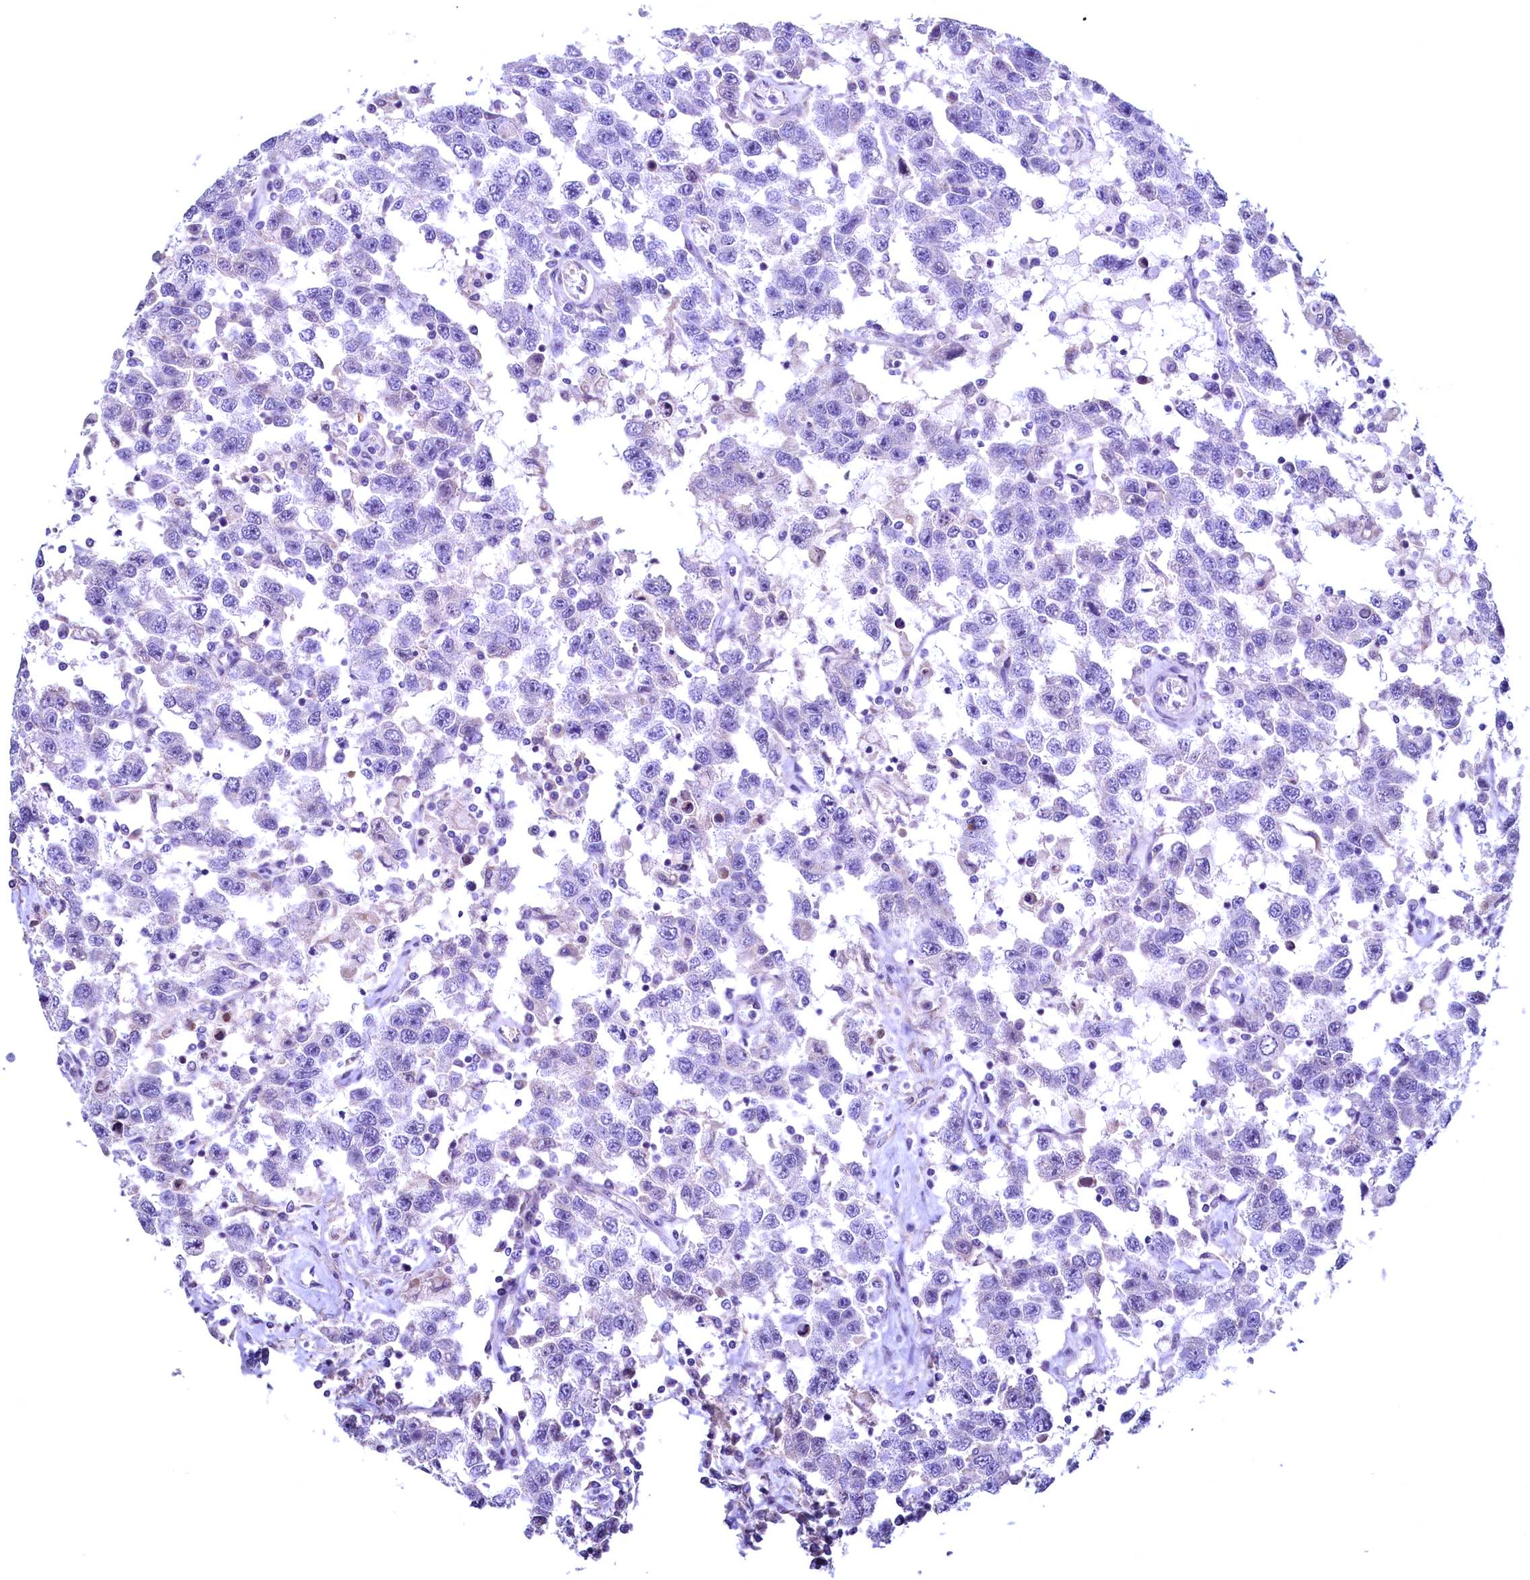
{"staining": {"intensity": "negative", "quantity": "none", "location": "none"}, "tissue": "testis cancer", "cell_type": "Tumor cells", "image_type": "cancer", "snomed": [{"axis": "morphology", "description": "Seminoma, NOS"}, {"axis": "topography", "description": "Testis"}], "caption": "DAB immunohistochemical staining of testis seminoma displays no significant positivity in tumor cells.", "gene": "MAP1LC3A", "patient": {"sex": "male", "age": 41}}